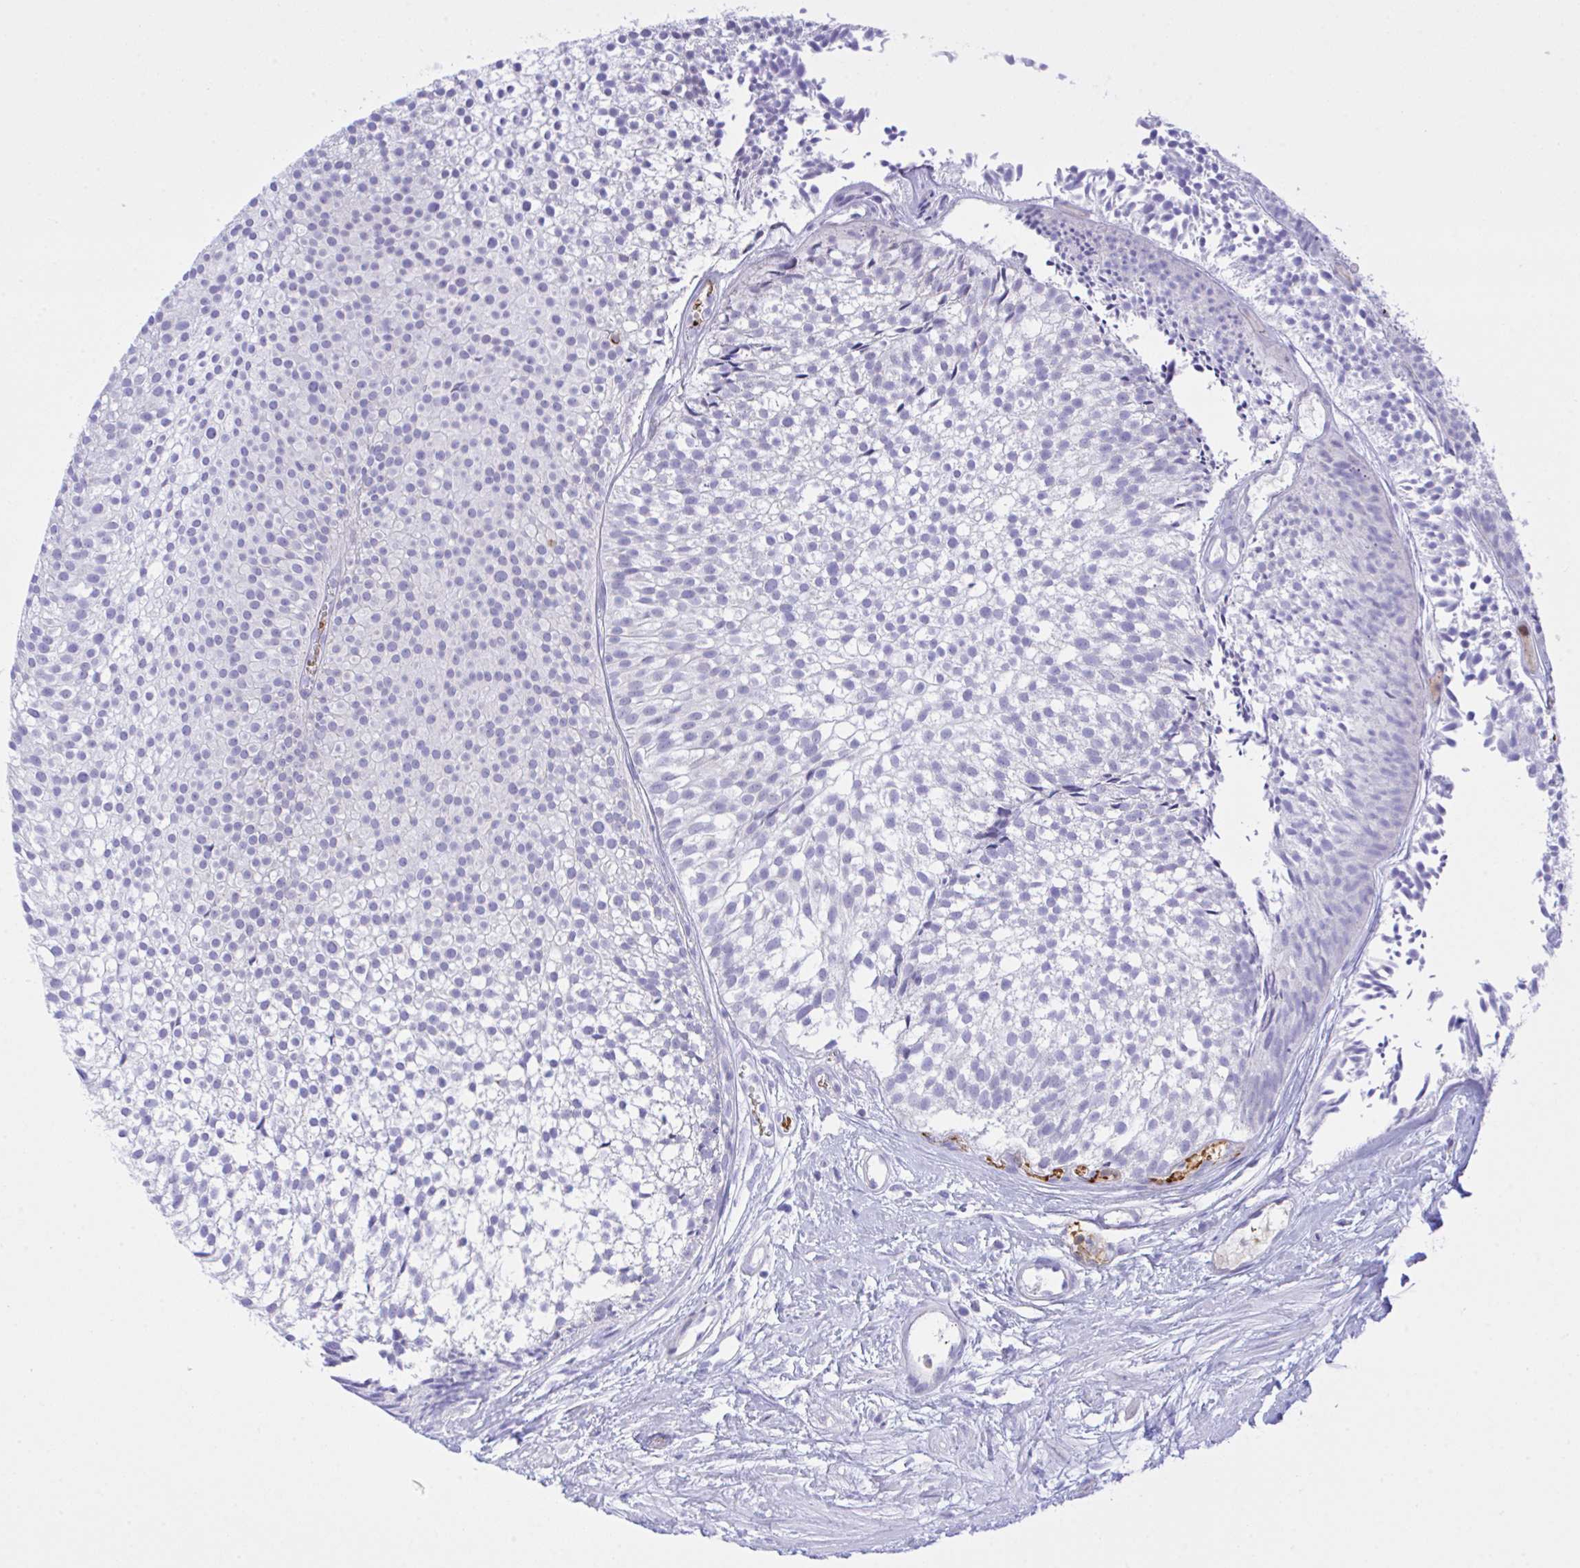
{"staining": {"intensity": "negative", "quantity": "none", "location": "none"}, "tissue": "urothelial cancer", "cell_type": "Tumor cells", "image_type": "cancer", "snomed": [{"axis": "morphology", "description": "Urothelial carcinoma, Low grade"}, {"axis": "topography", "description": "Urinary bladder"}], "caption": "Tumor cells show no significant staining in urothelial carcinoma (low-grade).", "gene": "ZNF221", "patient": {"sex": "male", "age": 91}}